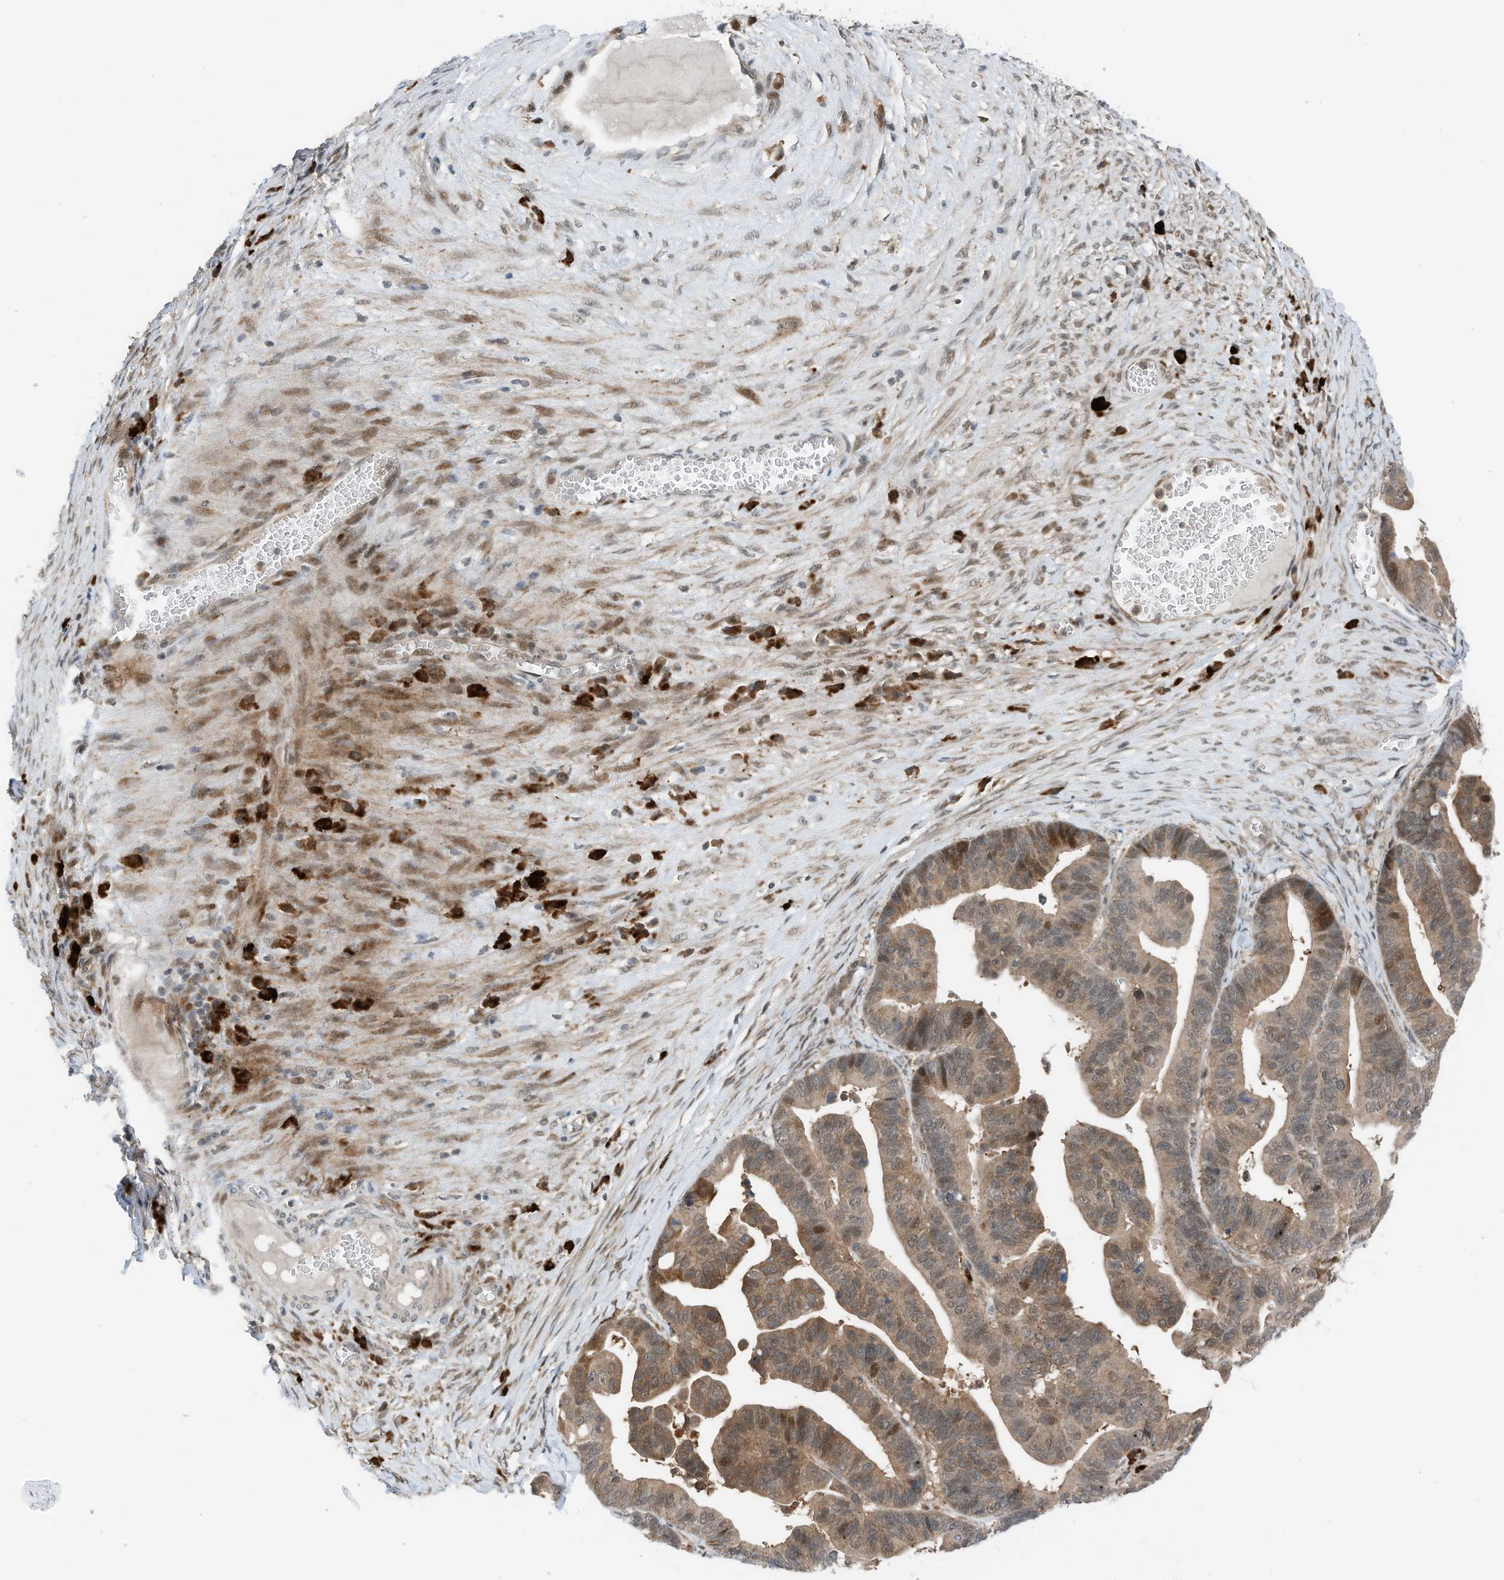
{"staining": {"intensity": "moderate", "quantity": ">75%", "location": "cytoplasmic/membranous,nuclear"}, "tissue": "ovarian cancer", "cell_type": "Tumor cells", "image_type": "cancer", "snomed": [{"axis": "morphology", "description": "Cystadenocarcinoma, serous, NOS"}, {"axis": "topography", "description": "Ovary"}], "caption": "Tumor cells show medium levels of moderate cytoplasmic/membranous and nuclear staining in about >75% of cells in serous cystadenocarcinoma (ovarian).", "gene": "RMND1", "patient": {"sex": "female", "age": 56}}